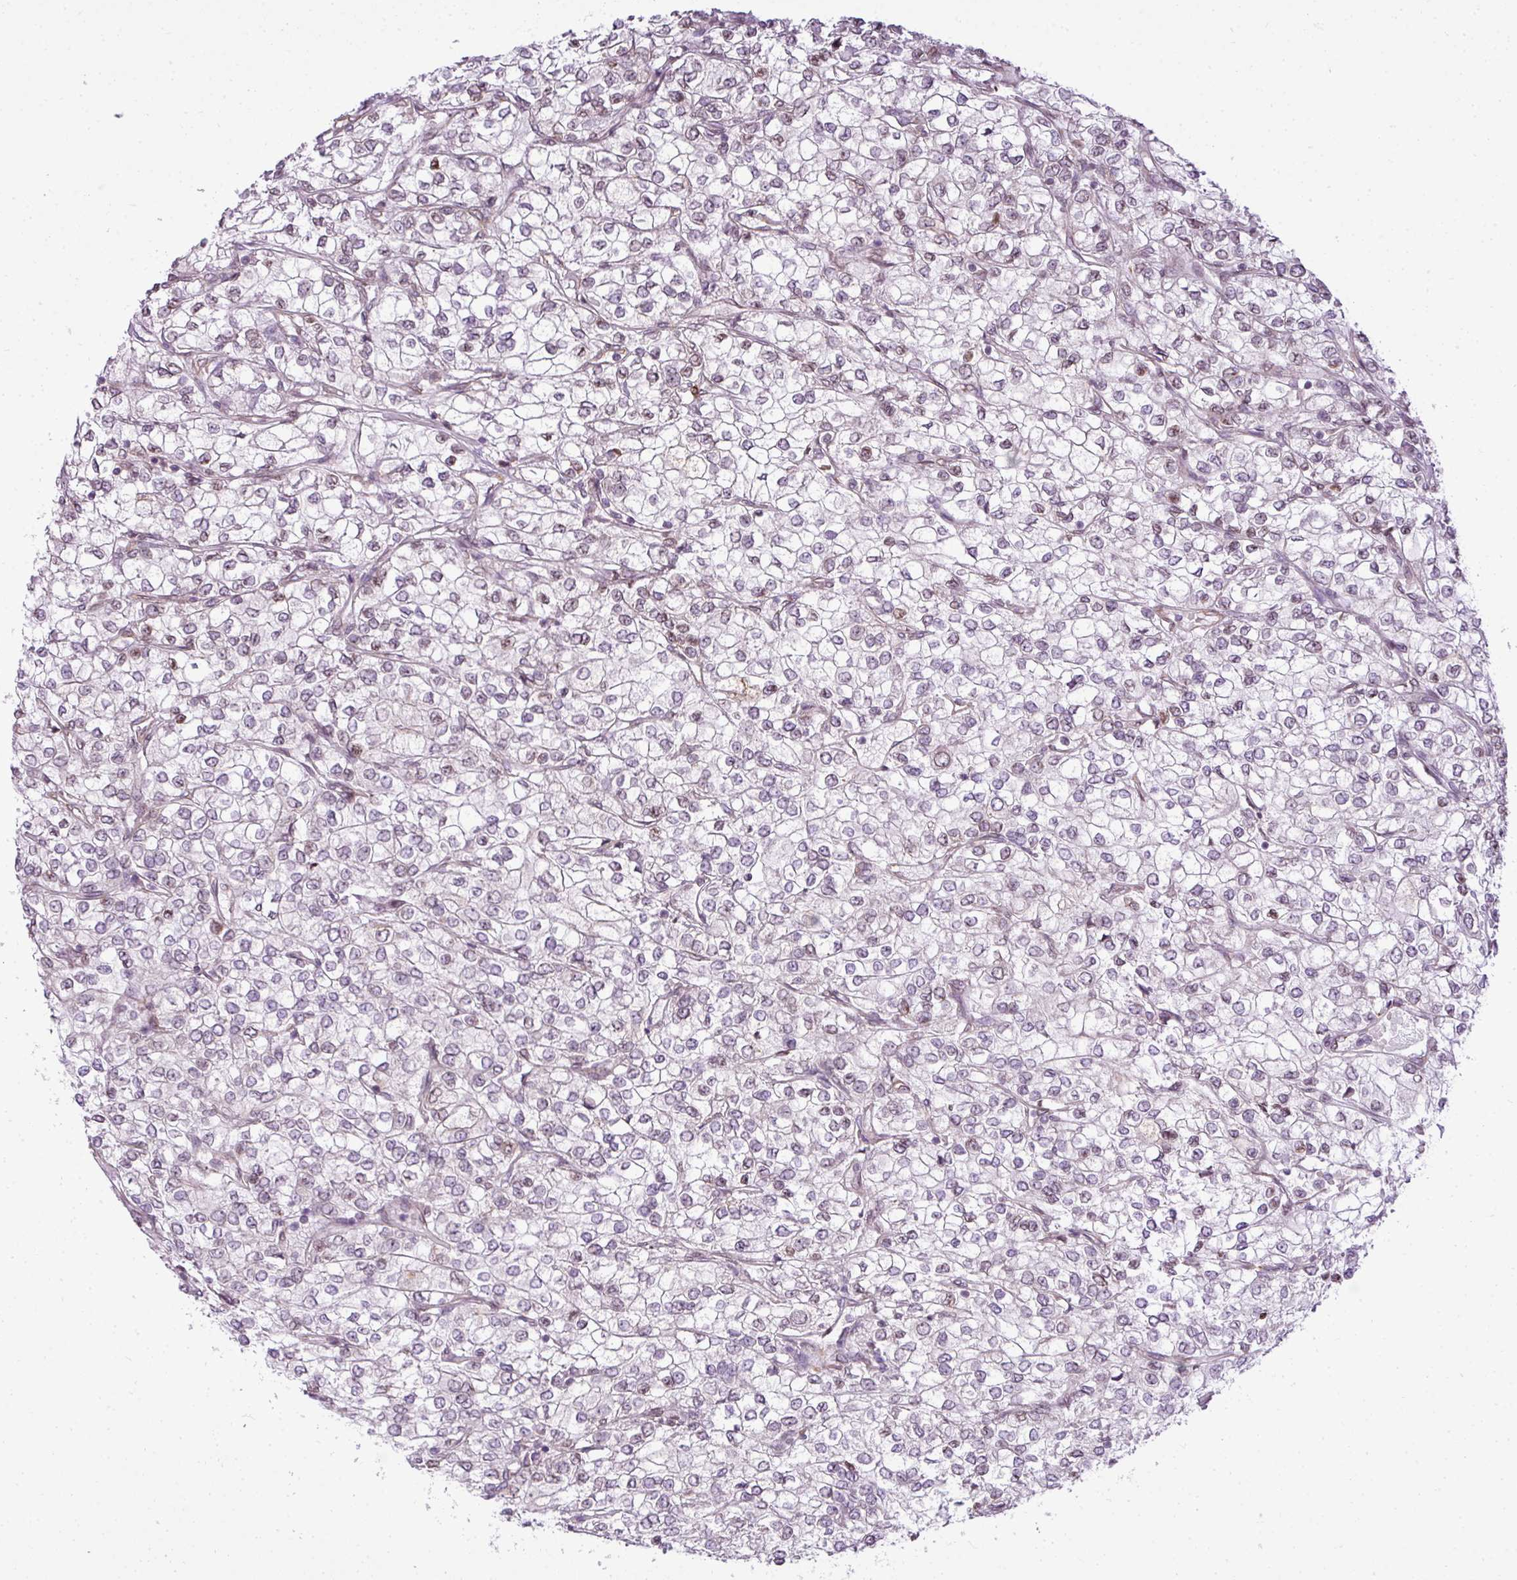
{"staining": {"intensity": "negative", "quantity": "none", "location": "none"}, "tissue": "renal cancer", "cell_type": "Tumor cells", "image_type": "cancer", "snomed": [{"axis": "morphology", "description": "Adenocarcinoma, NOS"}, {"axis": "topography", "description": "Kidney"}], "caption": "DAB immunohistochemical staining of adenocarcinoma (renal) exhibits no significant expression in tumor cells.", "gene": "COX18", "patient": {"sex": "male", "age": 80}}